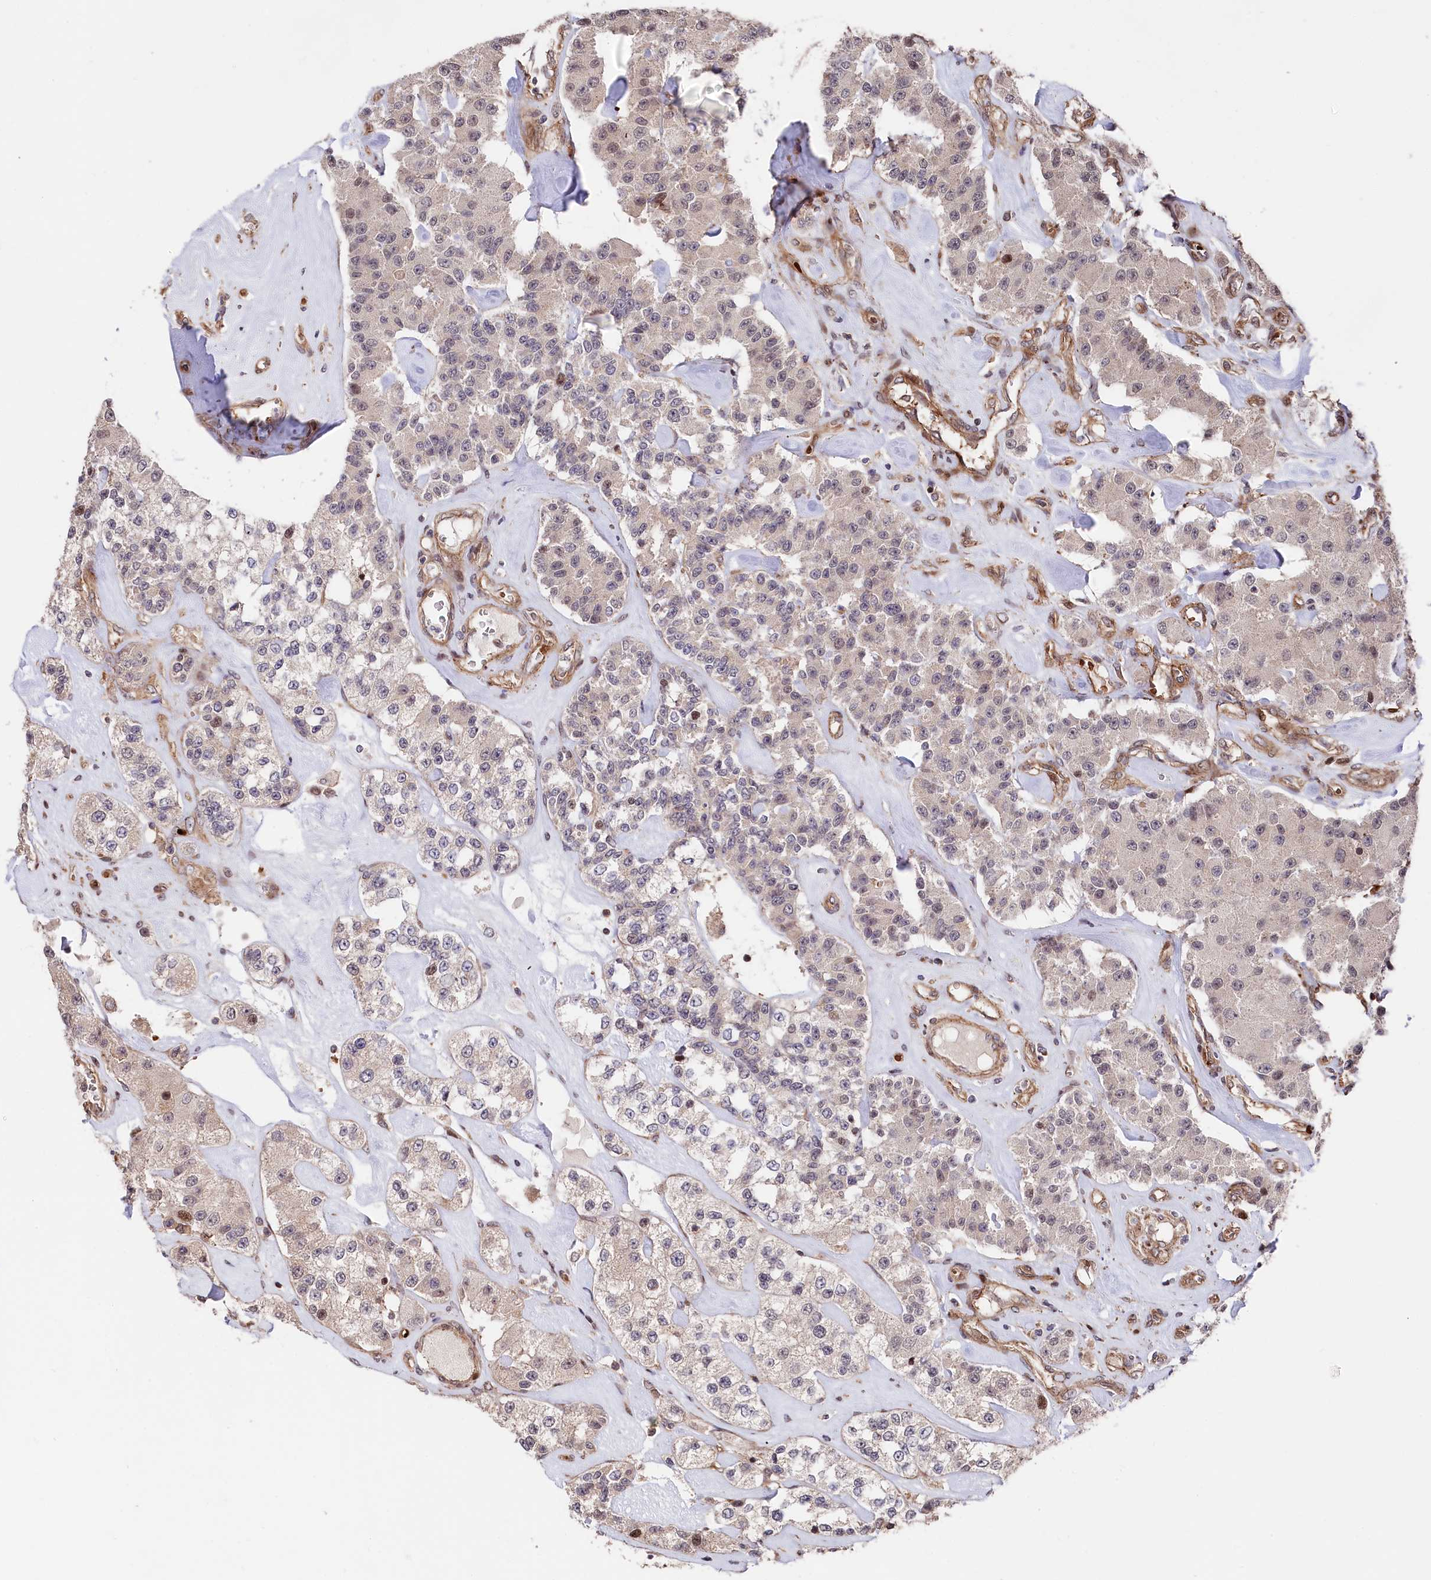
{"staining": {"intensity": "weak", "quantity": "25%-75%", "location": "cytoplasmic/membranous,nuclear"}, "tissue": "carcinoid", "cell_type": "Tumor cells", "image_type": "cancer", "snomed": [{"axis": "morphology", "description": "Carcinoid, malignant, NOS"}, {"axis": "topography", "description": "Pancreas"}], "caption": "Carcinoid stained with a brown dye reveals weak cytoplasmic/membranous and nuclear positive expression in about 25%-75% of tumor cells.", "gene": "TNKS1BP1", "patient": {"sex": "male", "age": 41}}